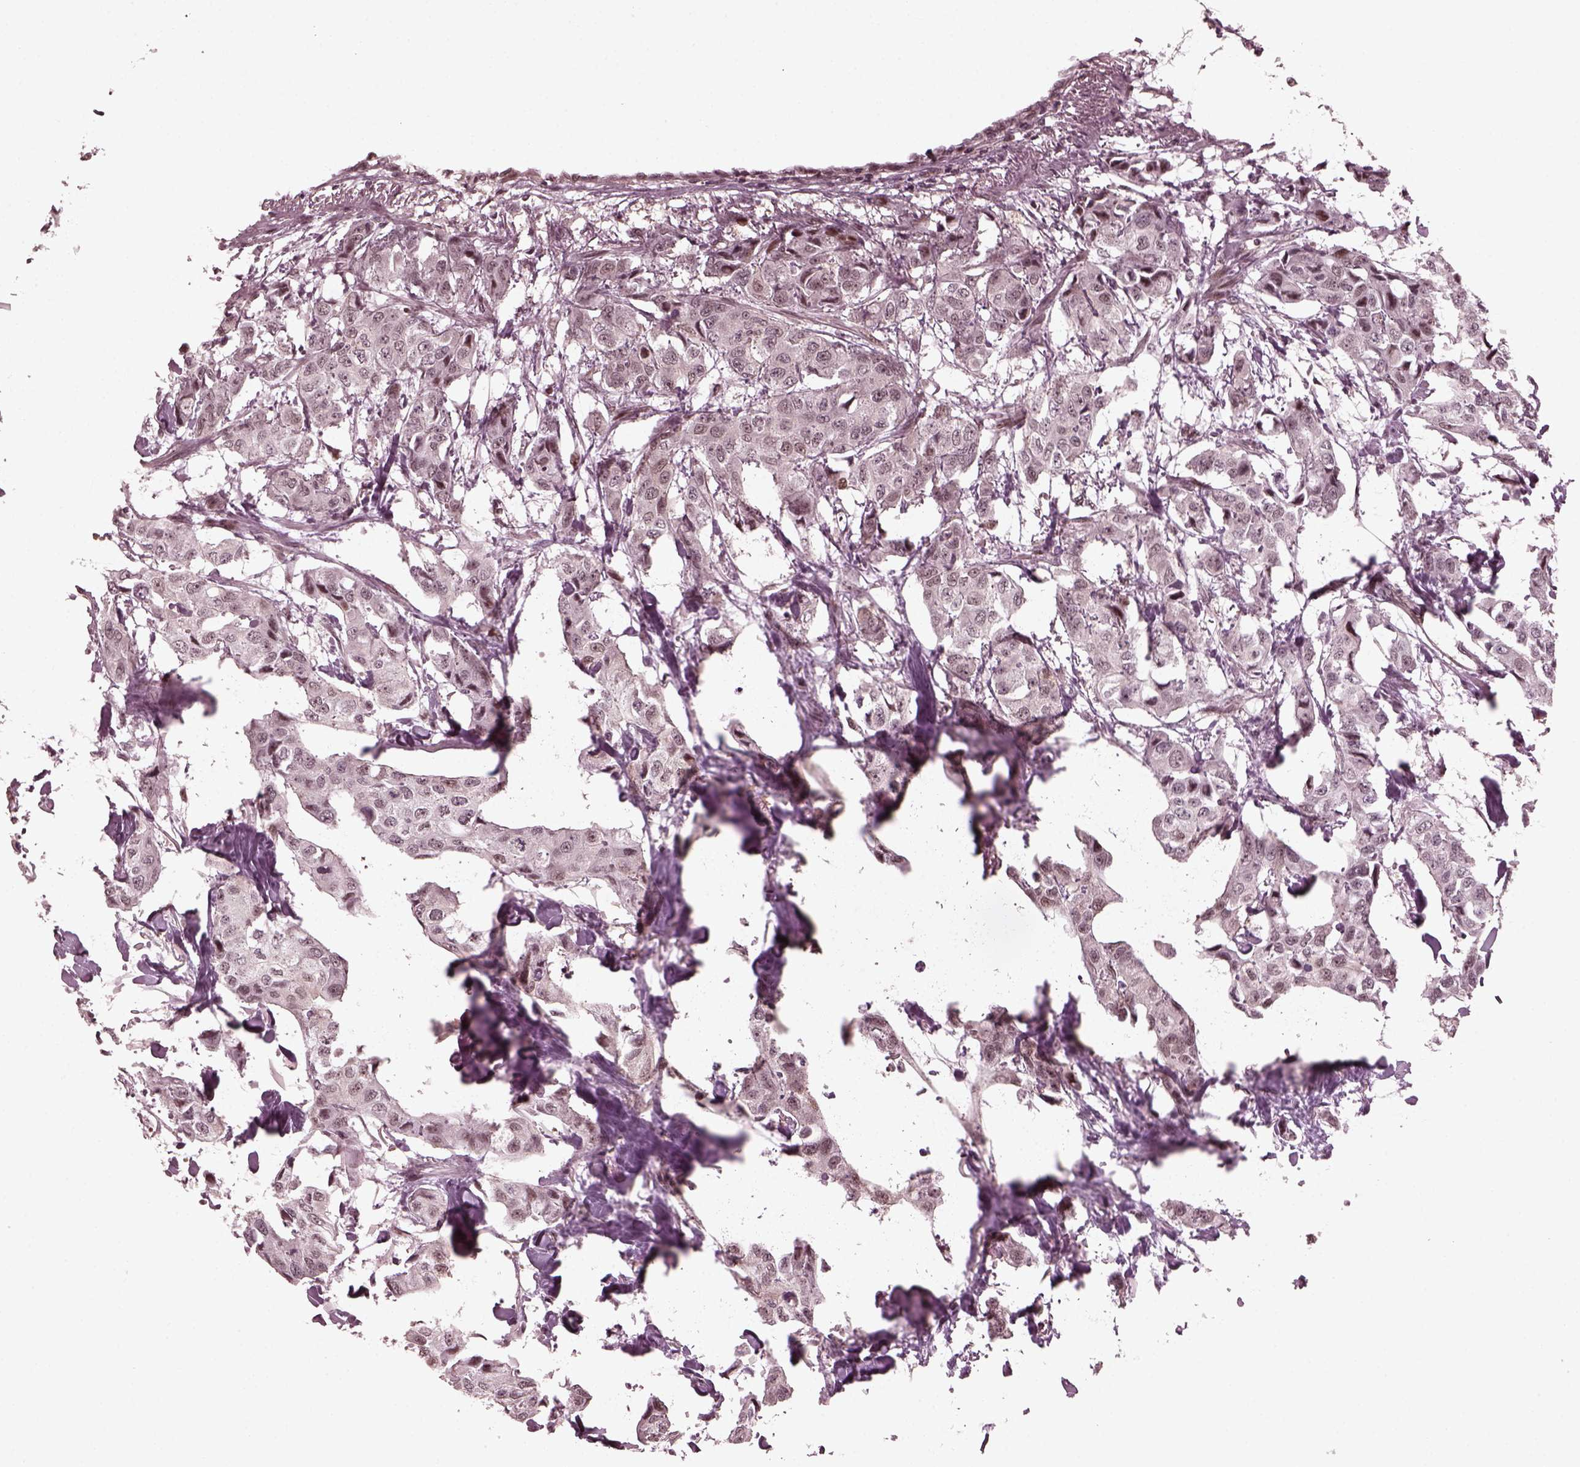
{"staining": {"intensity": "negative", "quantity": "none", "location": "none"}, "tissue": "breast cancer", "cell_type": "Tumor cells", "image_type": "cancer", "snomed": [{"axis": "morphology", "description": "Duct carcinoma"}, {"axis": "topography", "description": "Breast"}], "caption": "The micrograph shows no staining of tumor cells in breast cancer (intraductal carcinoma).", "gene": "TRIB3", "patient": {"sex": "female", "age": 80}}